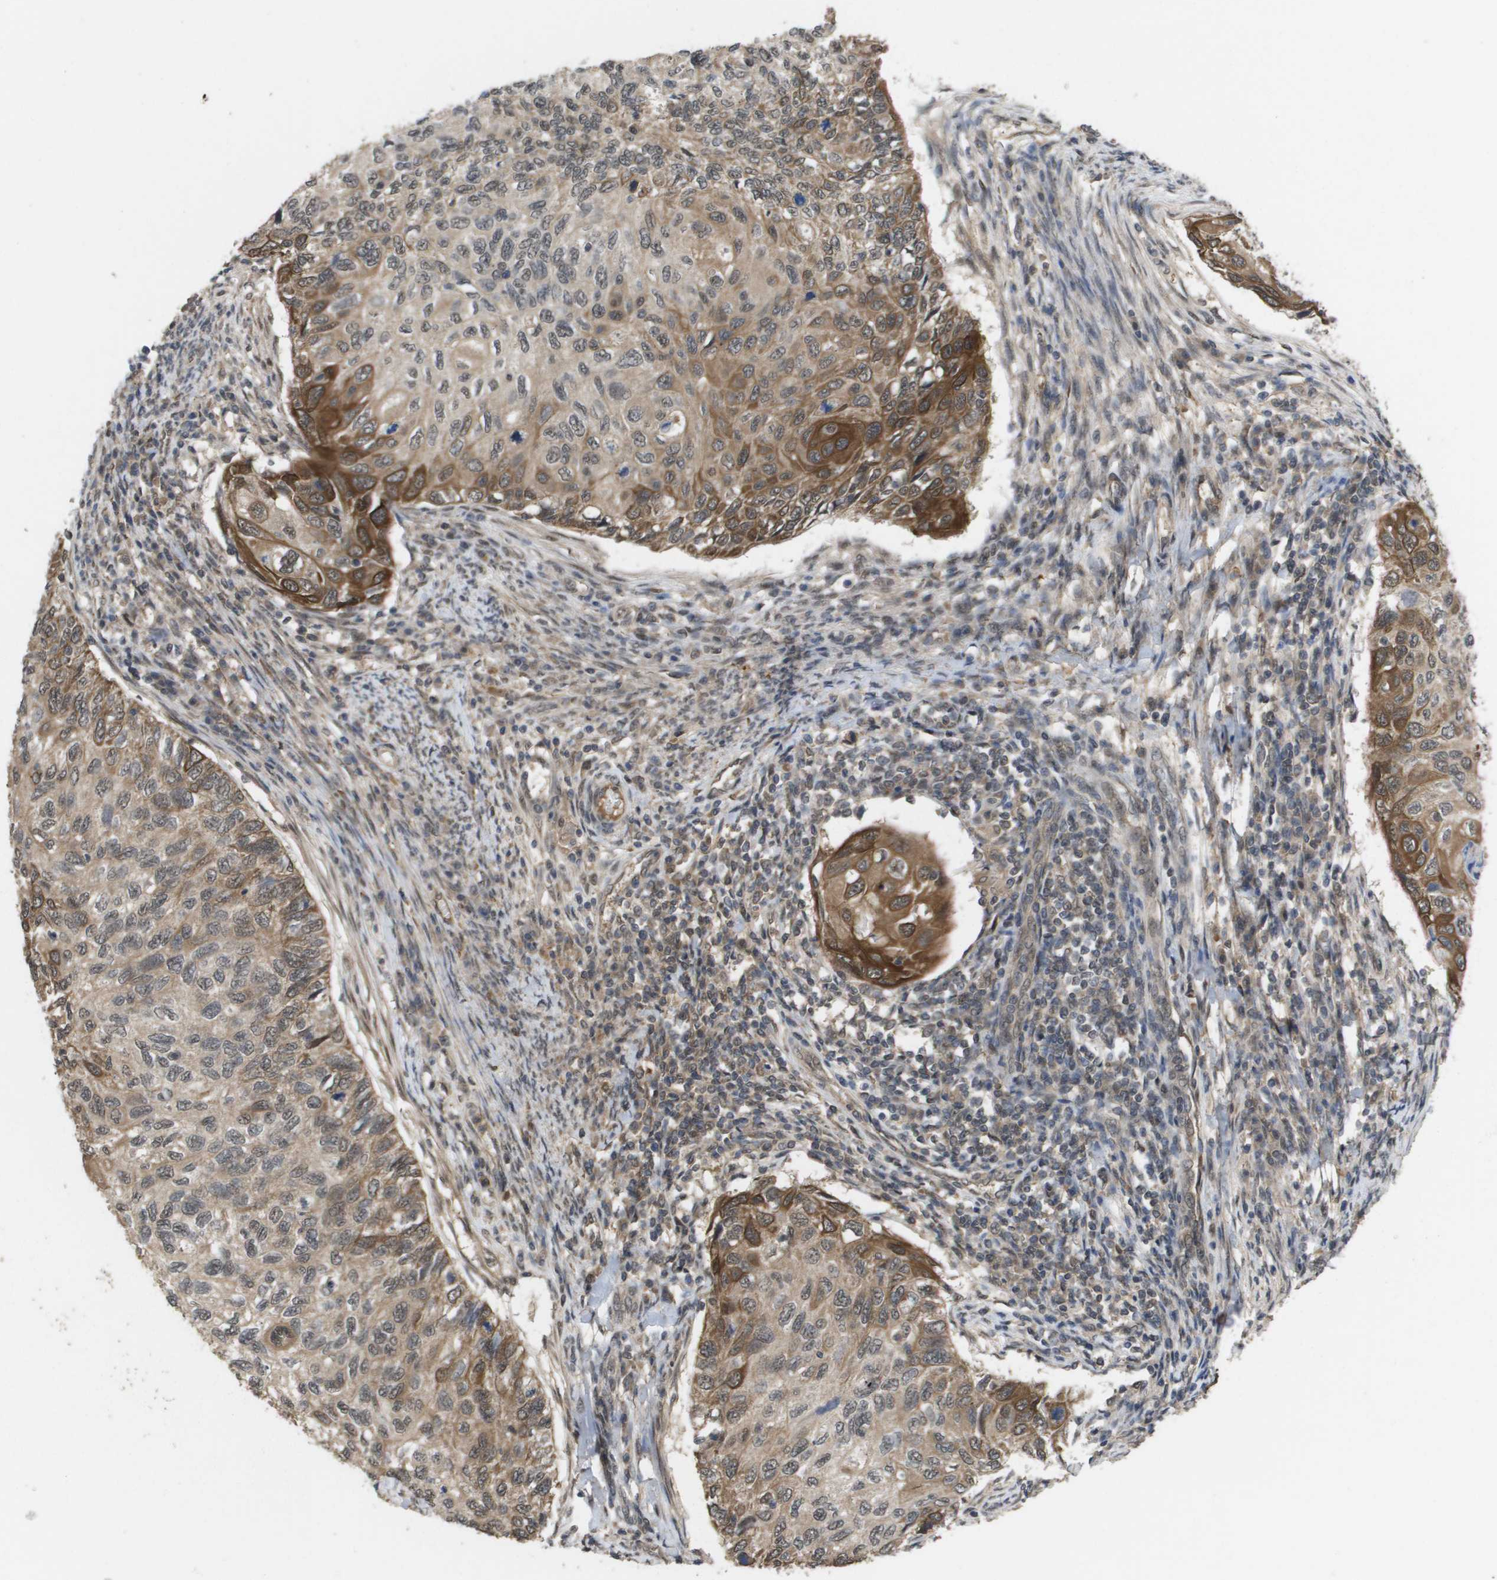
{"staining": {"intensity": "strong", "quantity": "25%-75%", "location": "cytoplasmic/membranous,nuclear"}, "tissue": "cervical cancer", "cell_type": "Tumor cells", "image_type": "cancer", "snomed": [{"axis": "morphology", "description": "Squamous cell carcinoma, NOS"}, {"axis": "topography", "description": "Cervix"}], "caption": "Protein staining of cervical cancer (squamous cell carcinoma) tissue demonstrates strong cytoplasmic/membranous and nuclear positivity in approximately 25%-75% of tumor cells.", "gene": "AMBRA1", "patient": {"sex": "female", "age": 70}}